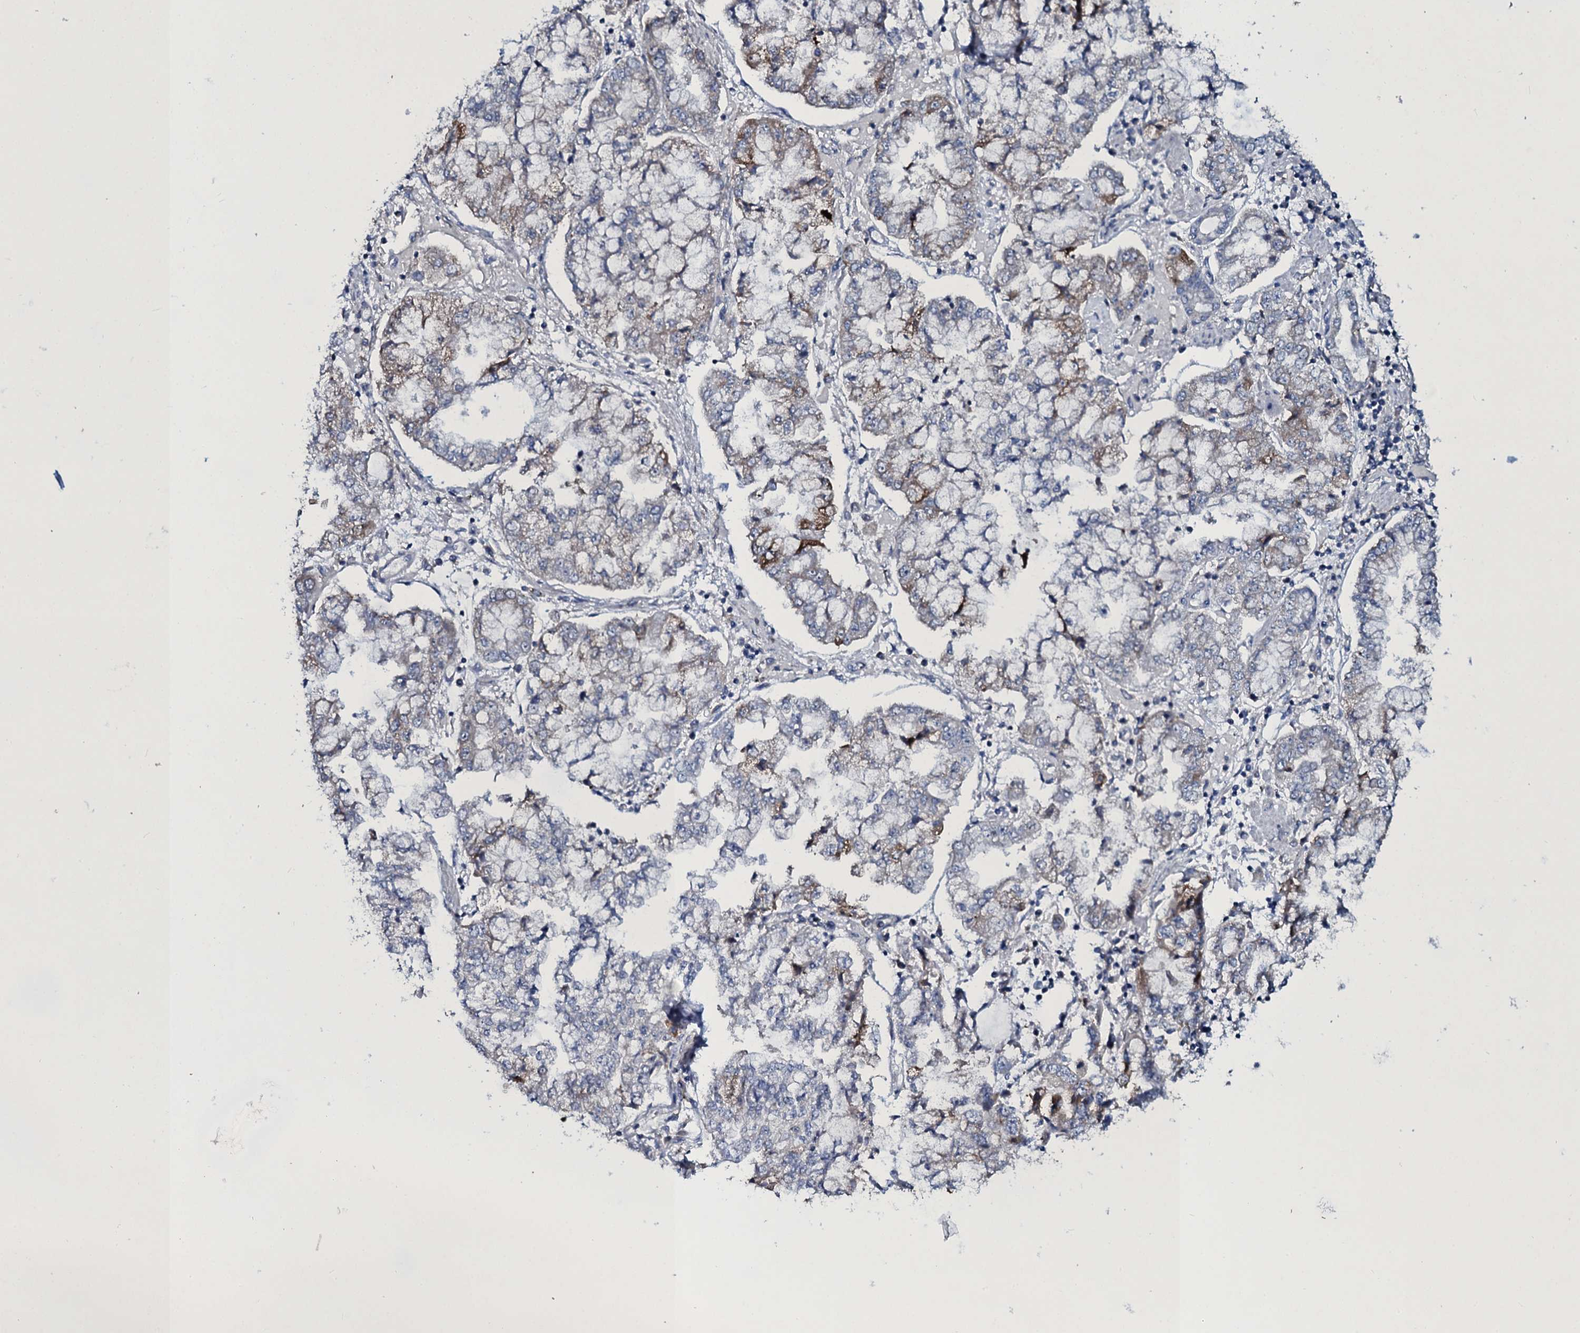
{"staining": {"intensity": "weak", "quantity": "<25%", "location": "cytoplasmic/membranous"}, "tissue": "stomach cancer", "cell_type": "Tumor cells", "image_type": "cancer", "snomed": [{"axis": "morphology", "description": "Adenocarcinoma, NOS"}, {"axis": "topography", "description": "Stomach"}], "caption": "This is an immunohistochemistry histopathology image of stomach cancer (adenocarcinoma). There is no staining in tumor cells.", "gene": "TPGS2", "patient": {"sex": "male", "age": 76}}